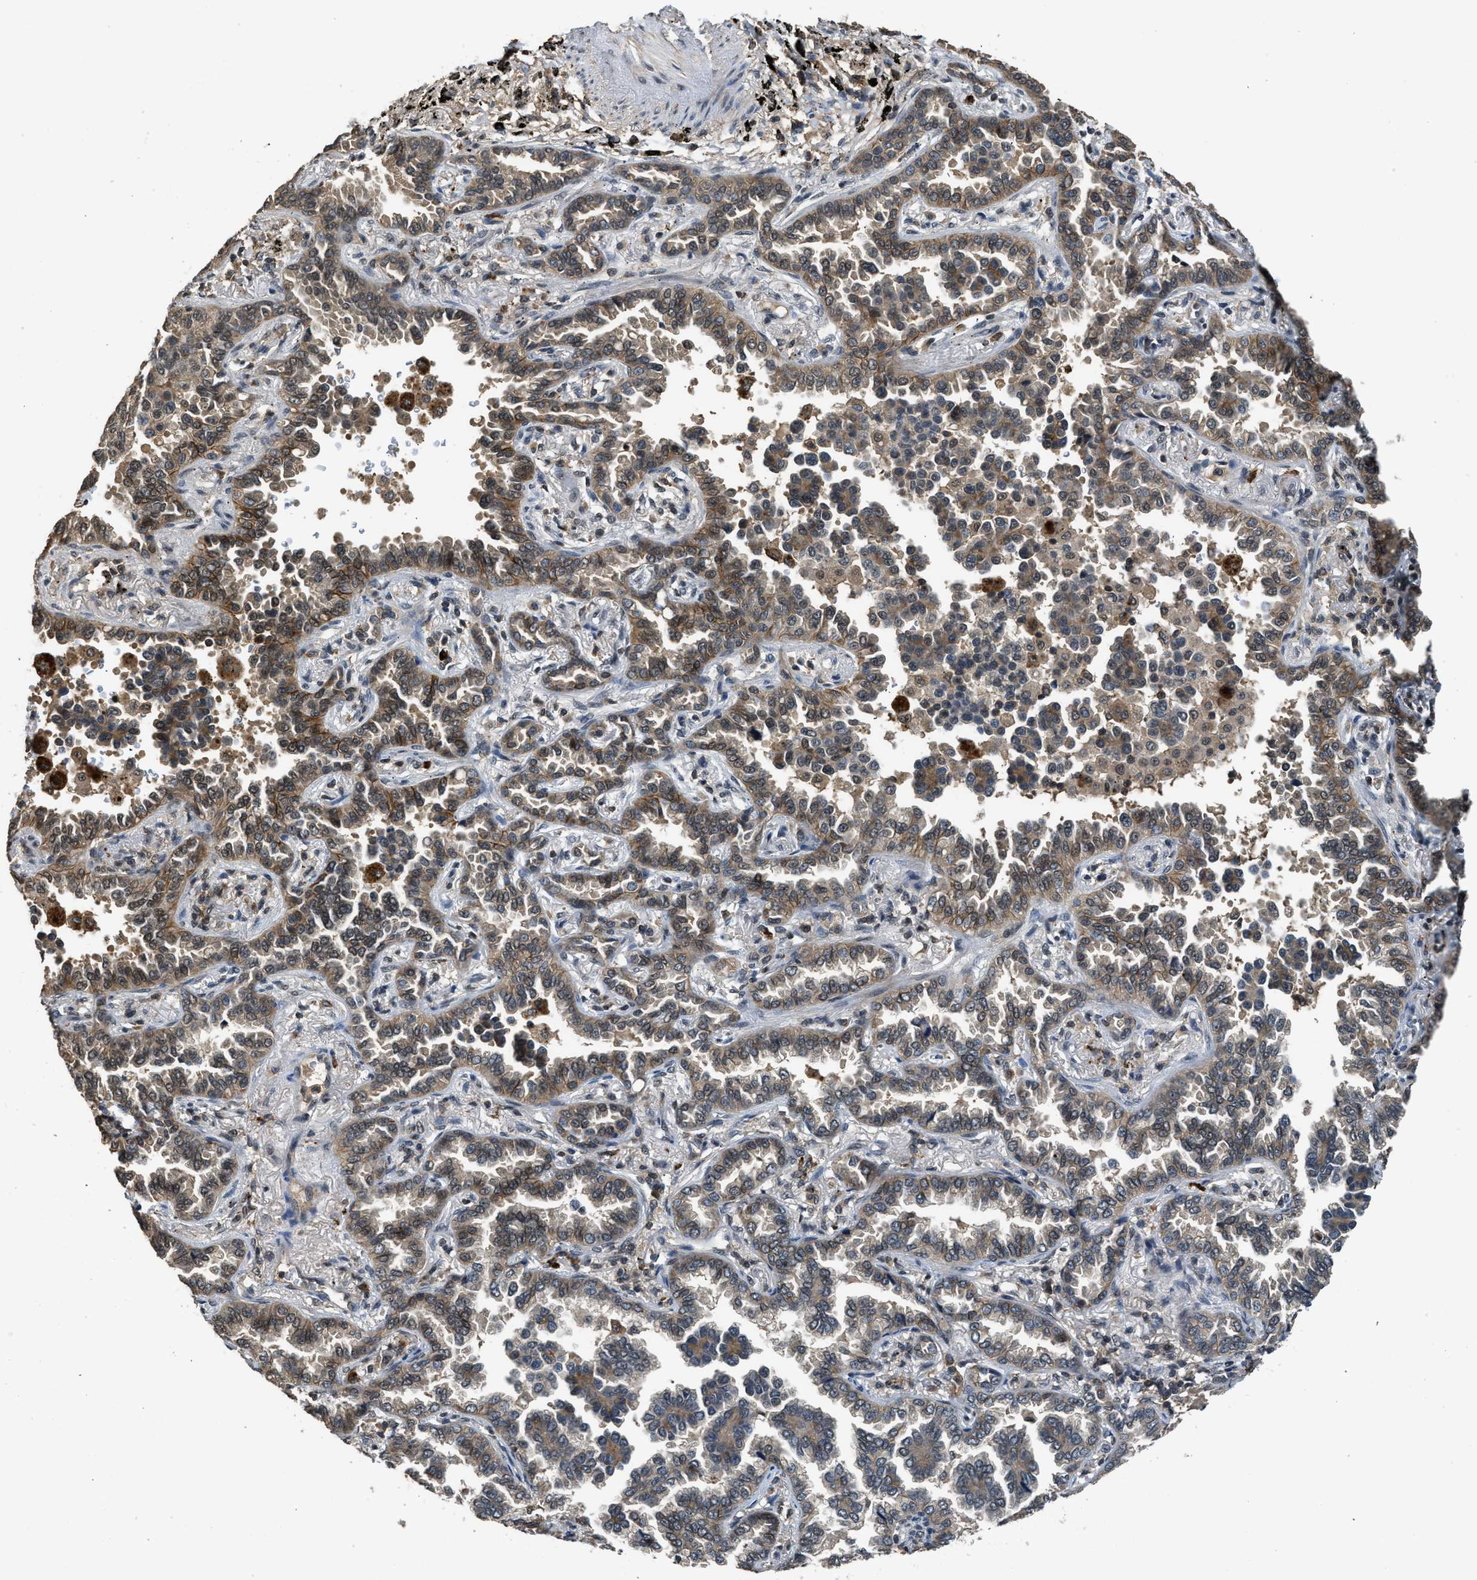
{"staining": {"intensity": "moderate", "quantity": ">75%", "location": "cytoplasmic/membranous"}, "tissue": "lung cancer", "cell_type": "Tumor cells", "image_type": "cancer", "snomed": [{"axis": "morphology", "description": "Normal tissue, NOS"}, {"axis": "morphology", "description": "Adenocarcinoma, NOS"}, {"axis": "topography", "description": "Lung"}], "caption": "Moderate cytoplasmic/membranous protein positivity is seen in approximately >75% of tumor cells in lung cancer.", "gene": "SLC15A4", "patient": {"sex": "male", "age": 59}}